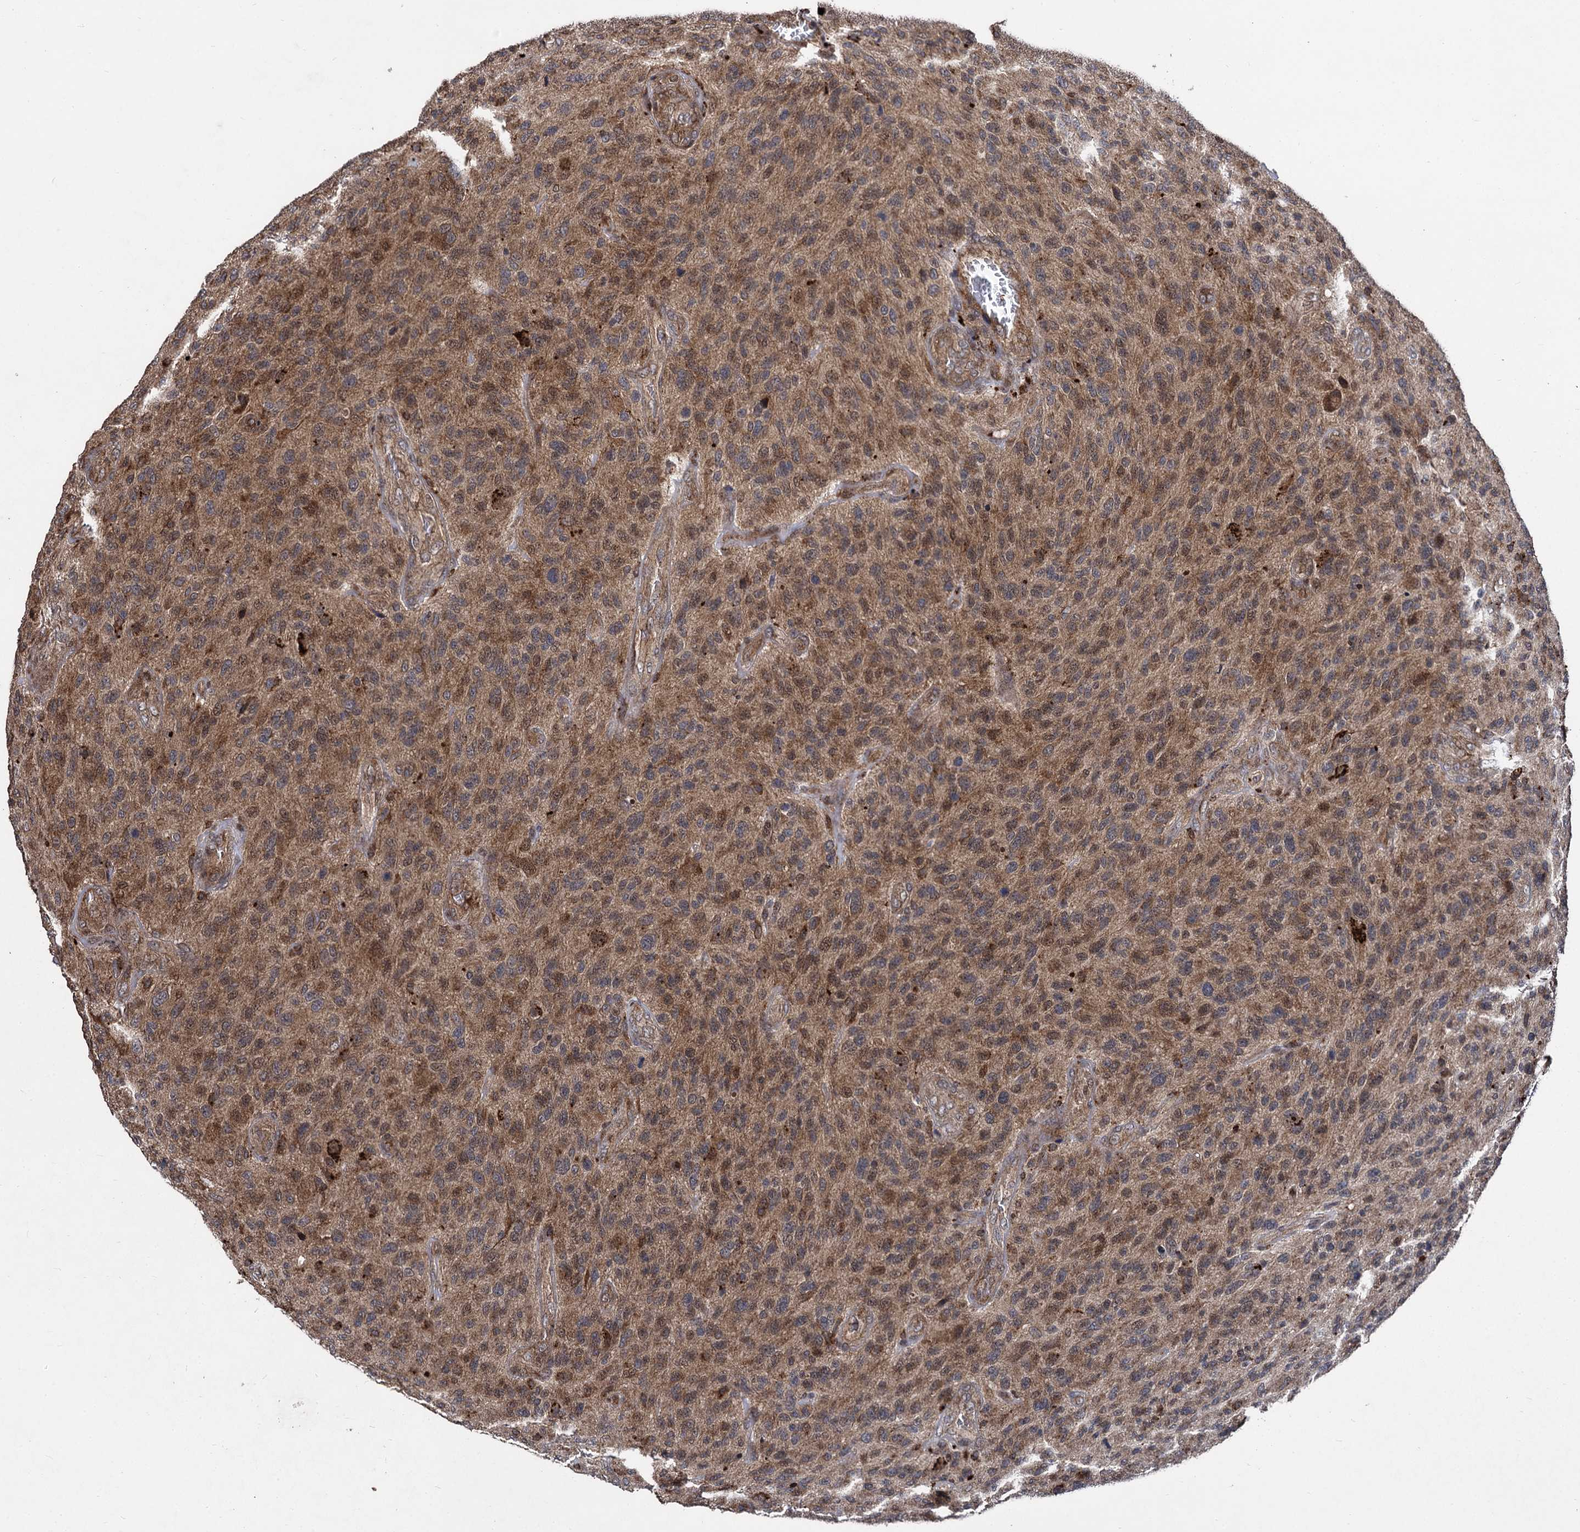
{"staining": {"intensity": "moderate", "quantity": ">75%", "location": "cytoplasmic/membranous"}, "tissue": "glioma", "cell_type": "Tumor cells", "image_type": "cancer", "snomed": [{"axis": "morphology", "description": "Glioma, malignant, High grade"}, {"axis": "topography", "description": "Brain"}], "caption": "Human malignant glioma (high-grade) stained with a protein marker shows moderate staining in tumor cells.", "gene": "BCL2L2", "patient": {"sex": "male", "age": 47}}